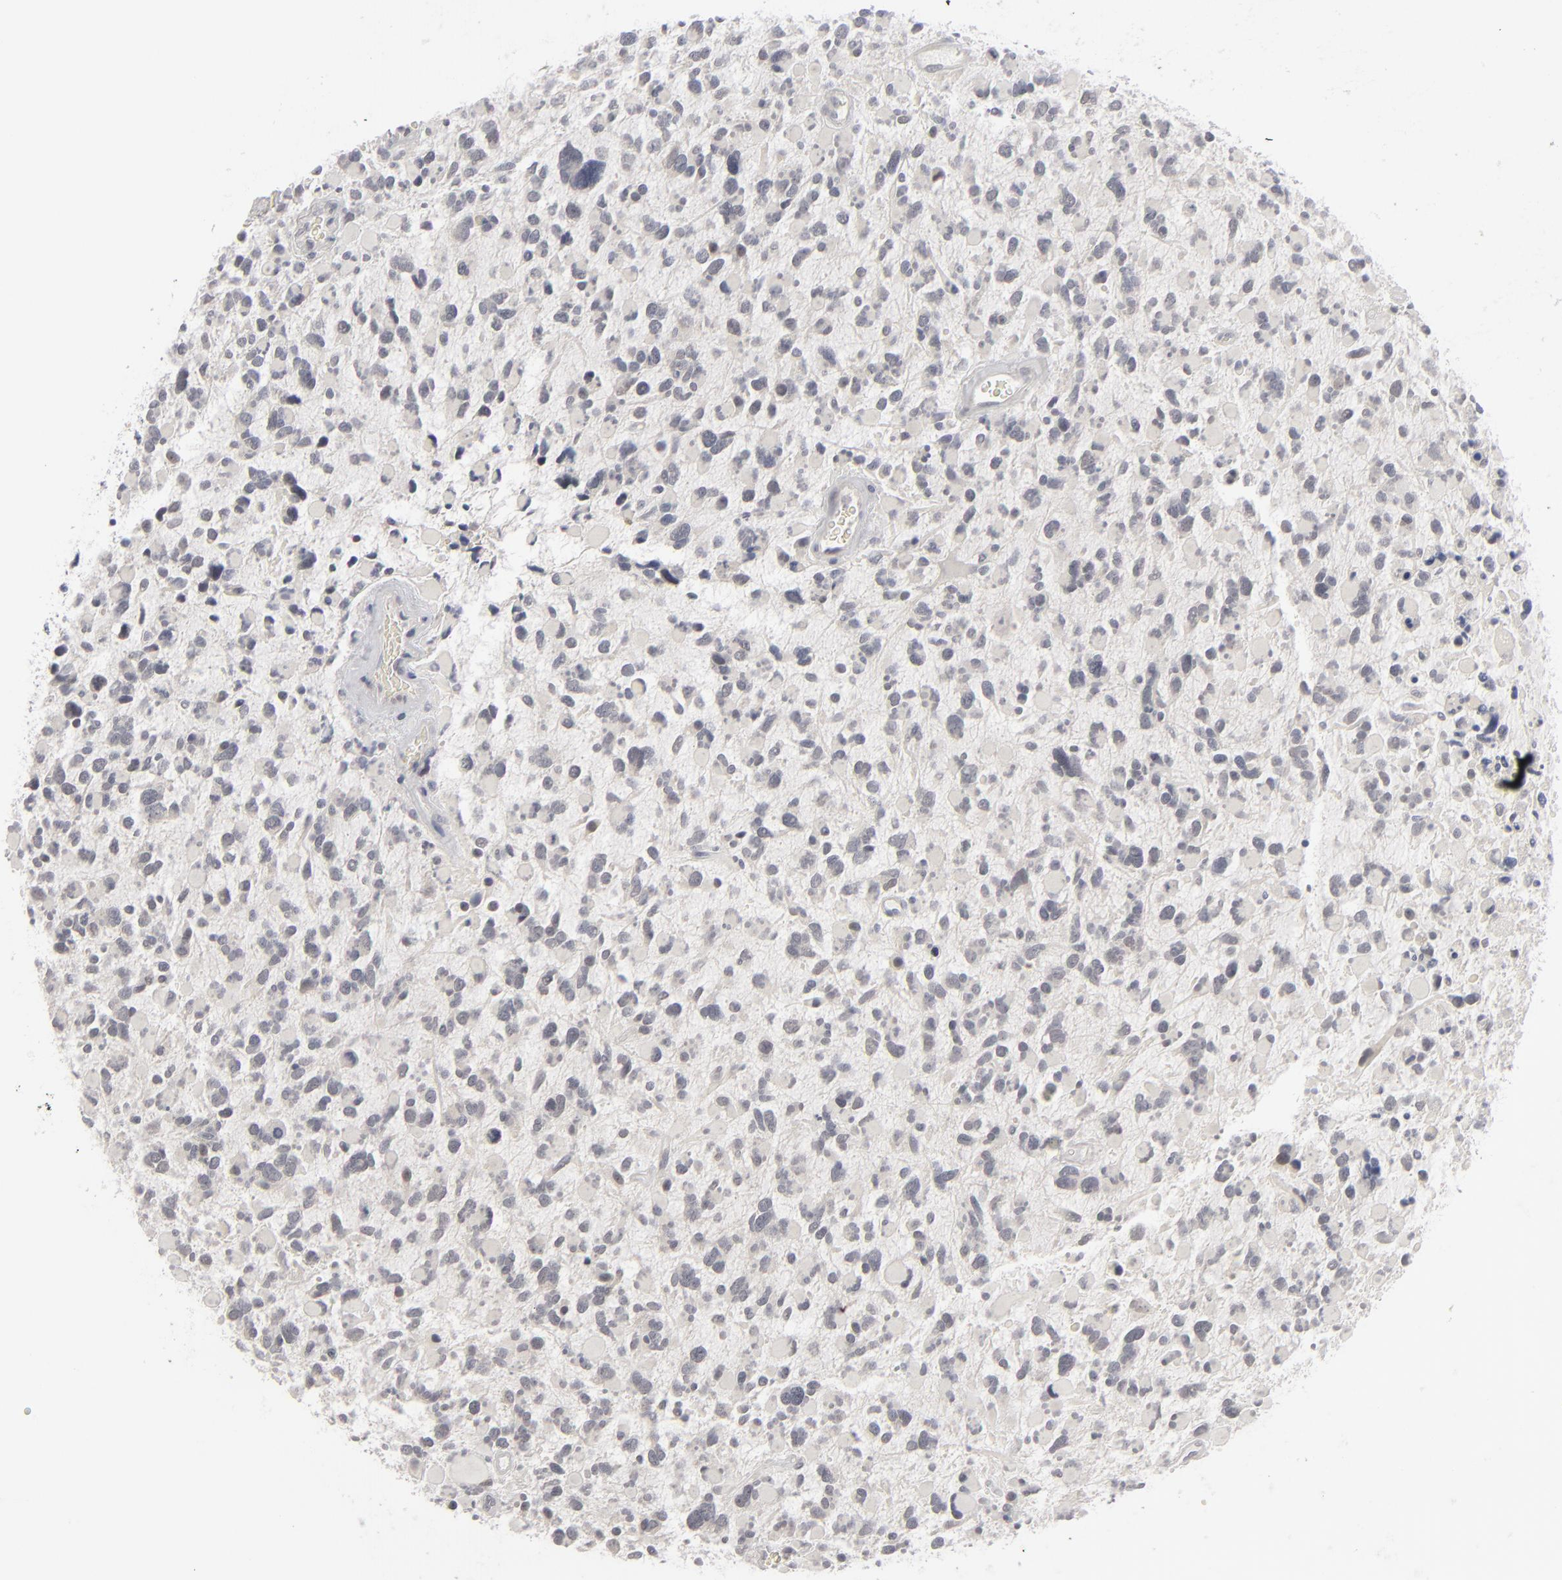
{"staining": {"intensity": "negative", "quantity": "none", "location": "none"}, "tissue": "glioma", "cell_type": "Tumor cells", "image_type": "cancer", "snomed": [{"axis": "morphology", "description": "Glioma, malignant, High grade"}, {"axis": "topography", "description": "Brain"}], "caption": "A micrograph of glioma stained for a protein shows no brown staining in tumor cells.", "gene": "KIAA1210", "patient": {"sex": "female", "age": 37}}